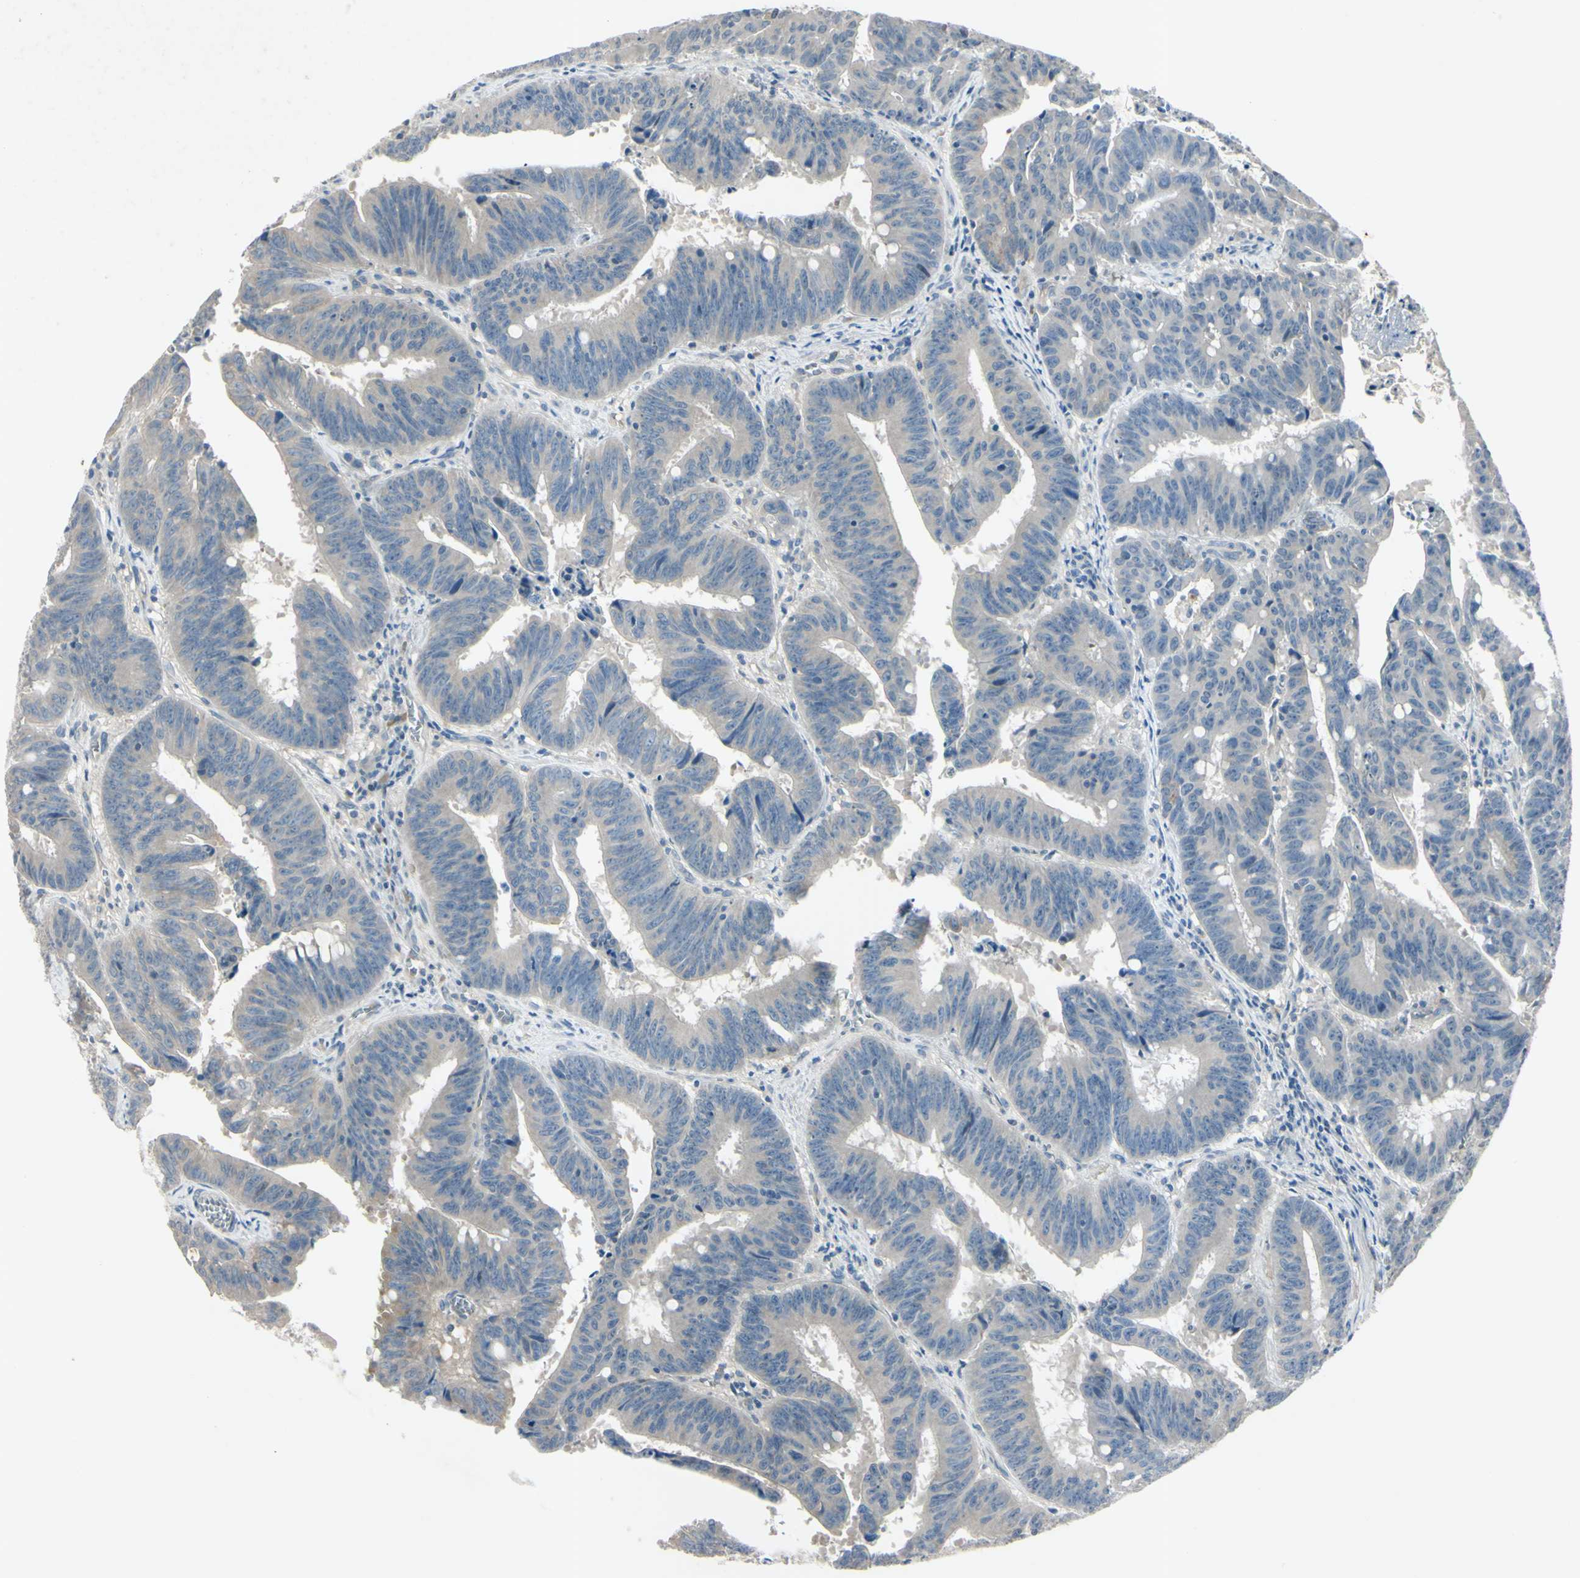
{"staining": {"intensity": "negative", "quantity": "none", "location": "none"}, "tissue": "colorectal cancer", "cell_type": "Tumor cells", "image_type": "cancer", "snomed": [{"axis": "morphology", "description": "Adenocarcinoma, NOS"}, {"axis": "topography", "description": "Colon"}], "caption": "IHC photomicrograph of human adenocarcinoma (colorectal) stained for a protein (brown), which displays no expression in tumor cells.", "gene": "AATK", "patient": {"sex": "male", "age": 45}}